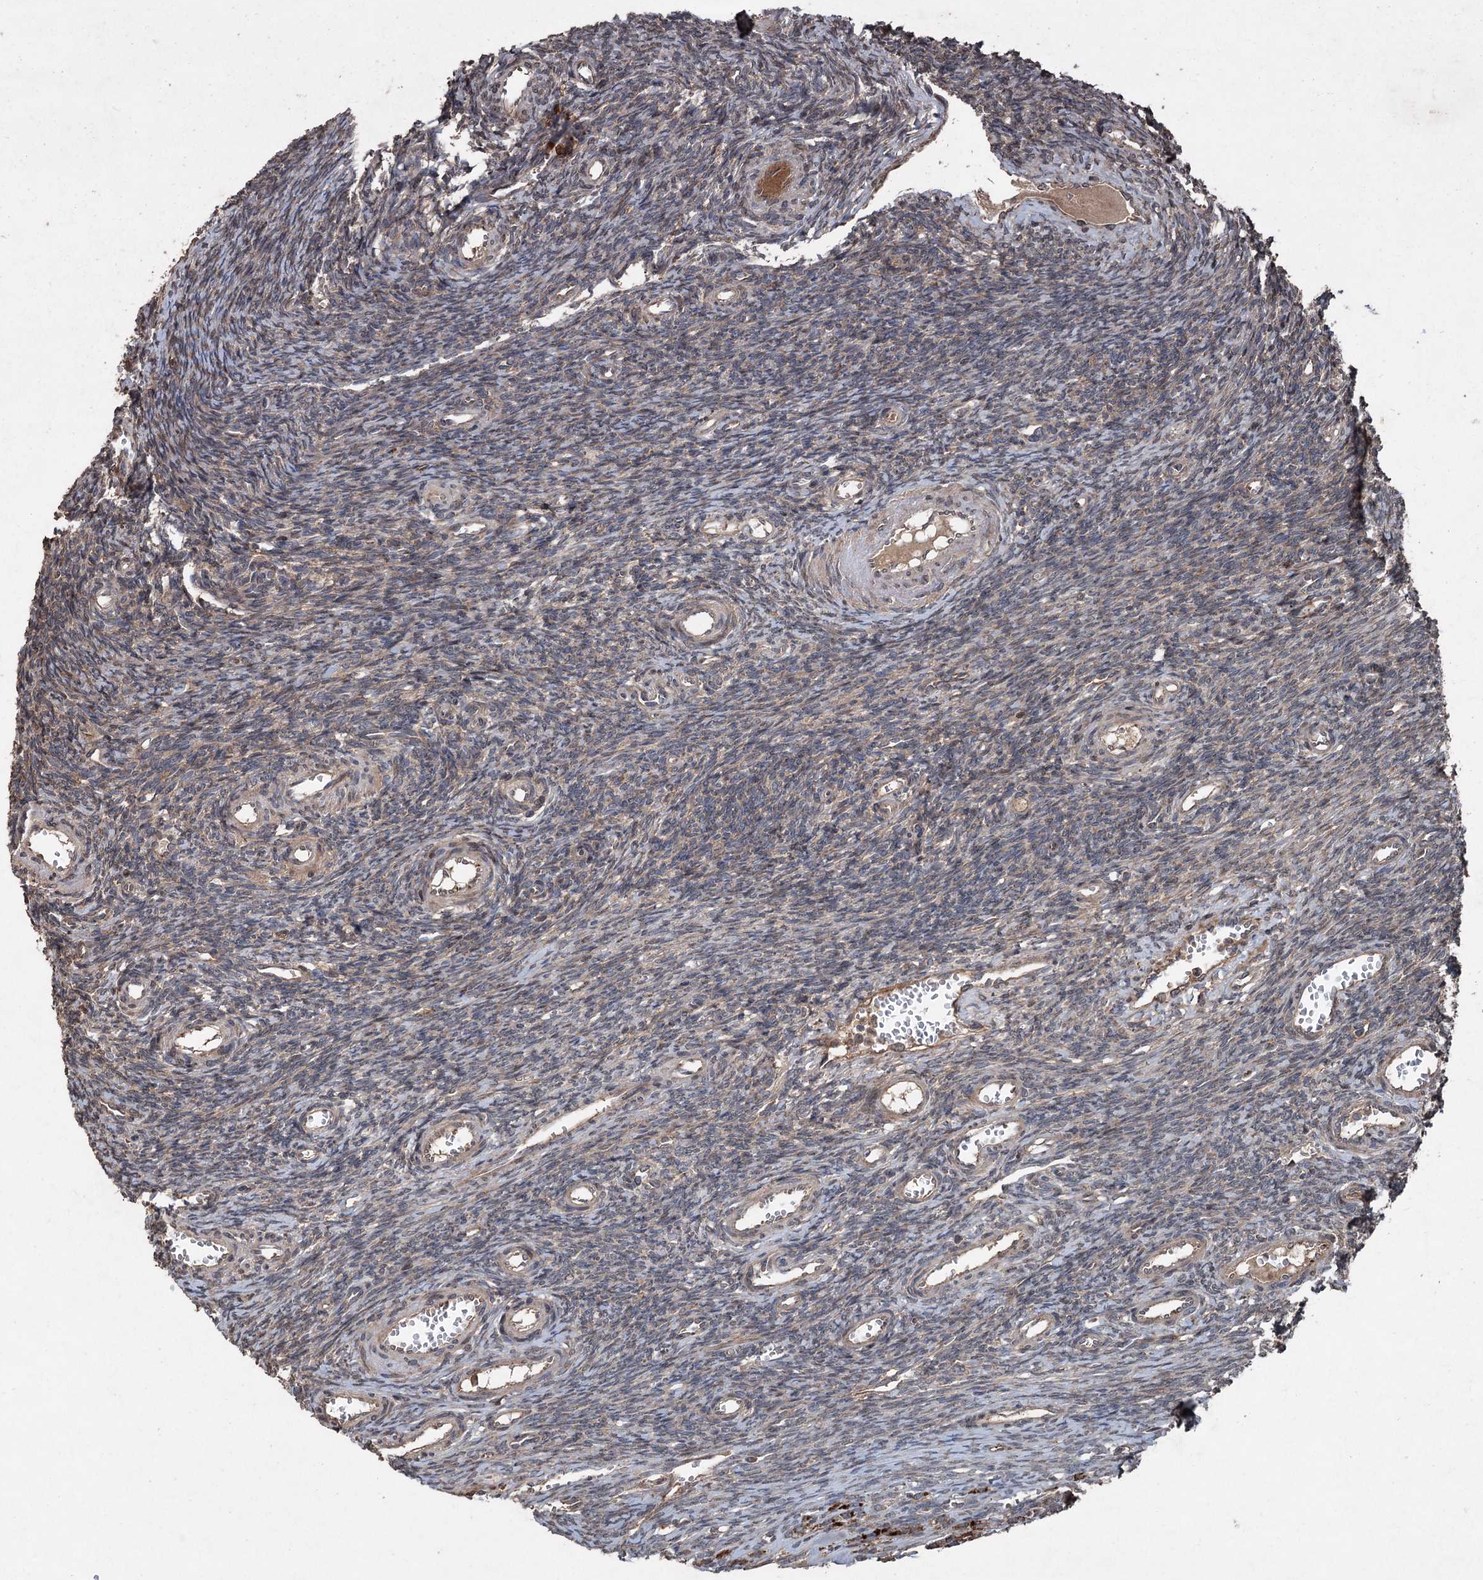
{"staining": {"intensity": "weak", "quantity": "25%-75%", "location": "cytoplasmic/membranous"}, "tissue": "ovary", "cell_type": "Ovarian stroma cells", "image_type": "normal", "snomed": [{"axis": "morphology", "description": "Normal tissue, NOS"}, {"axis": "topography", "description": "Ovary"}], "caption": "Brown immunohistochemical staining in normal human ovary reveals weak cytoplasmic/membranous positivity in approximately 25%-75% of ovarian stroma cells.", "gene": "ALAS1", "patient": {"sex": "female", "age": 39}}